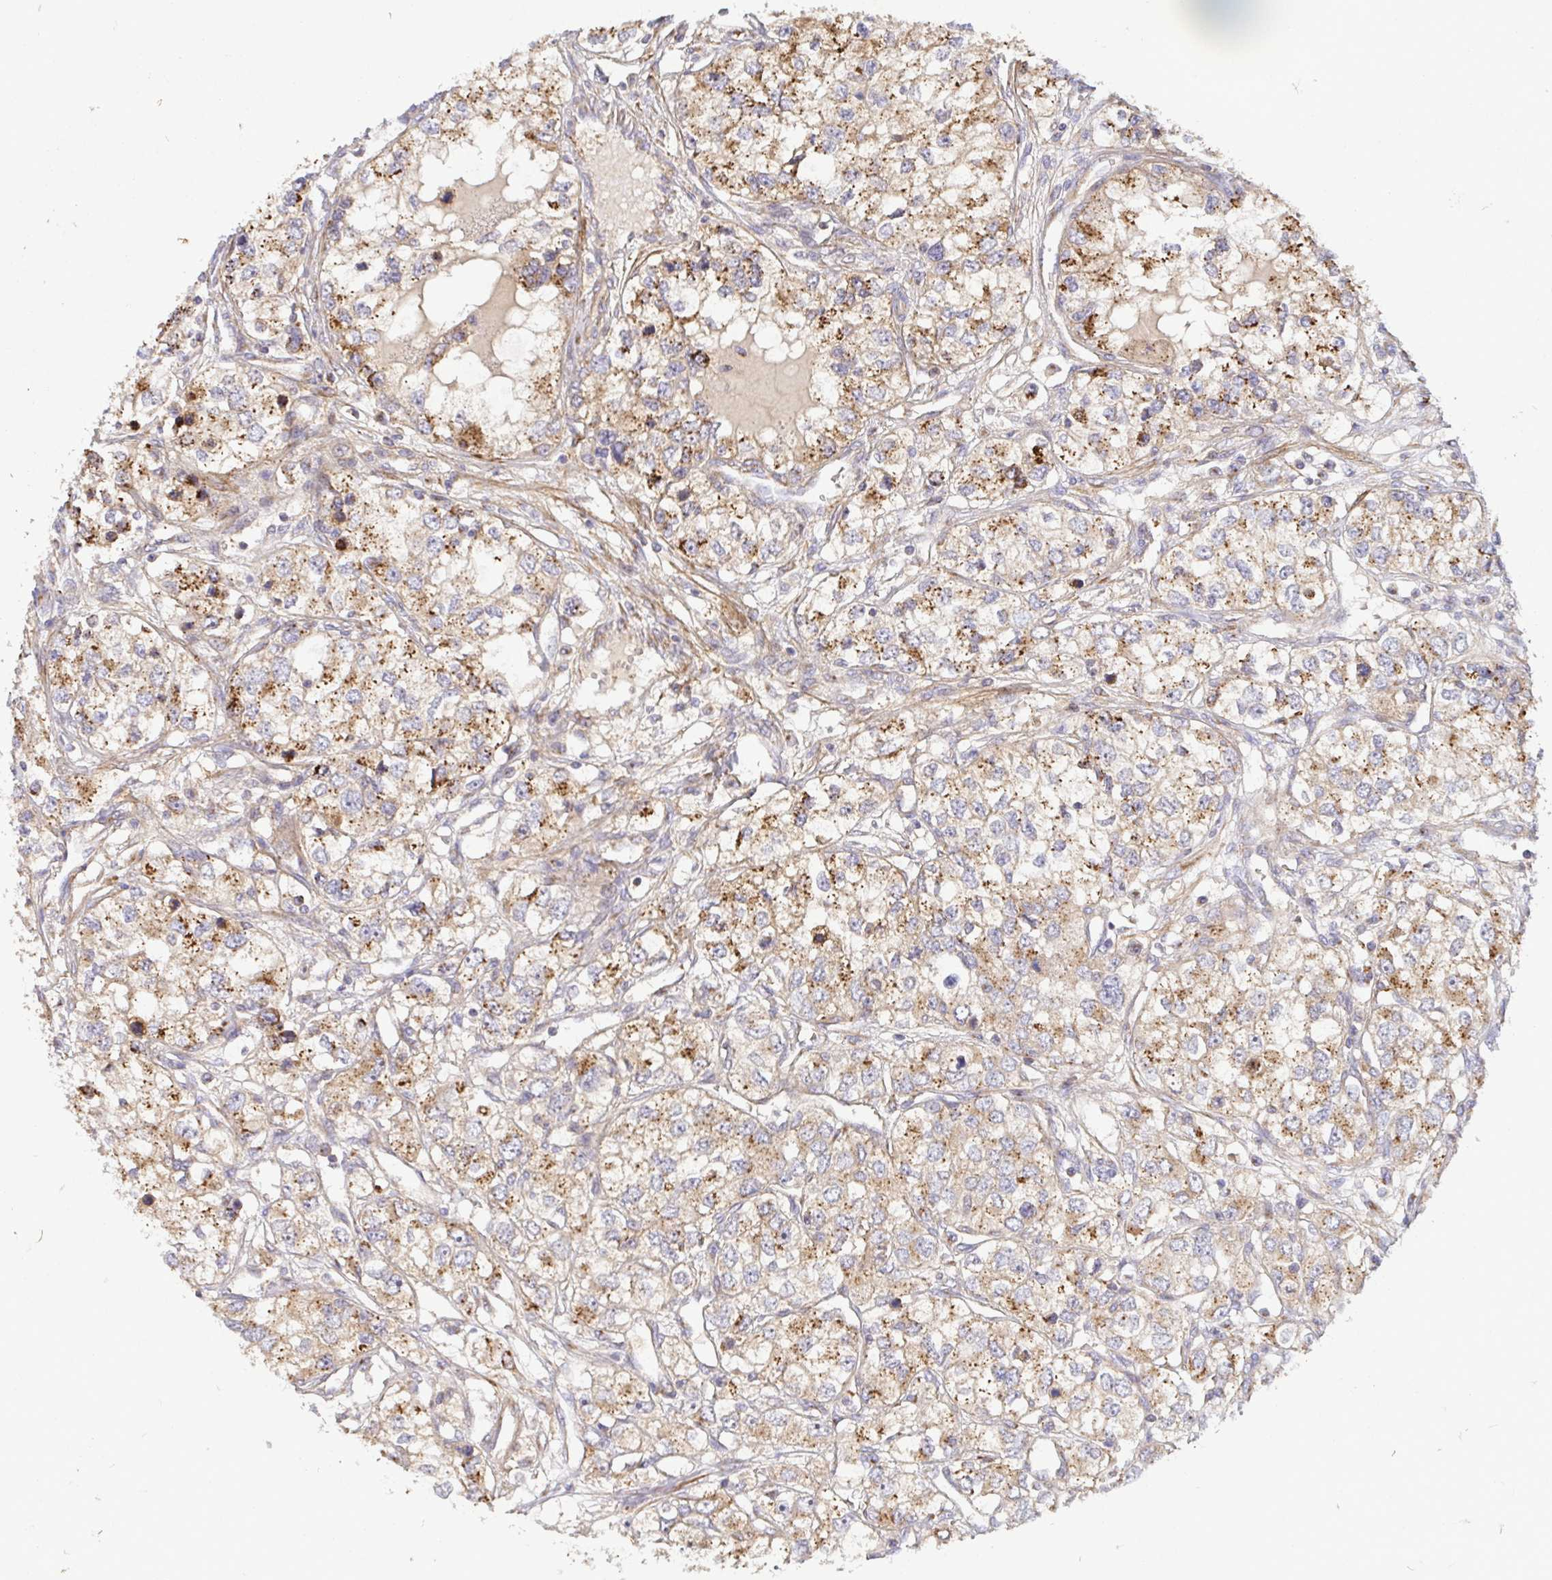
{"staining": {"intensity": "moderate", "quantity": ">75%", "location": "cytoplasmic/membranous"}, "tissue": "renal cancer", "cell_type": "Tumor cells", "image_type": "cancer", "snomed": [{"axis": "morphology", "description": "Adenocarcinoma, NOS"}, {"axis": "topography", "description": "Kidney"}], "caption": "A high-resolution photomicrograph shows IHC staining of adenocarcinoma (renal), which reveals moderate cytoplasmic/membranous positivity in about >75% of tumor cells. Nuclei are stained in blue.", "gene": "TM9SF4", "patient": {"sex": "female", "age": 59}}